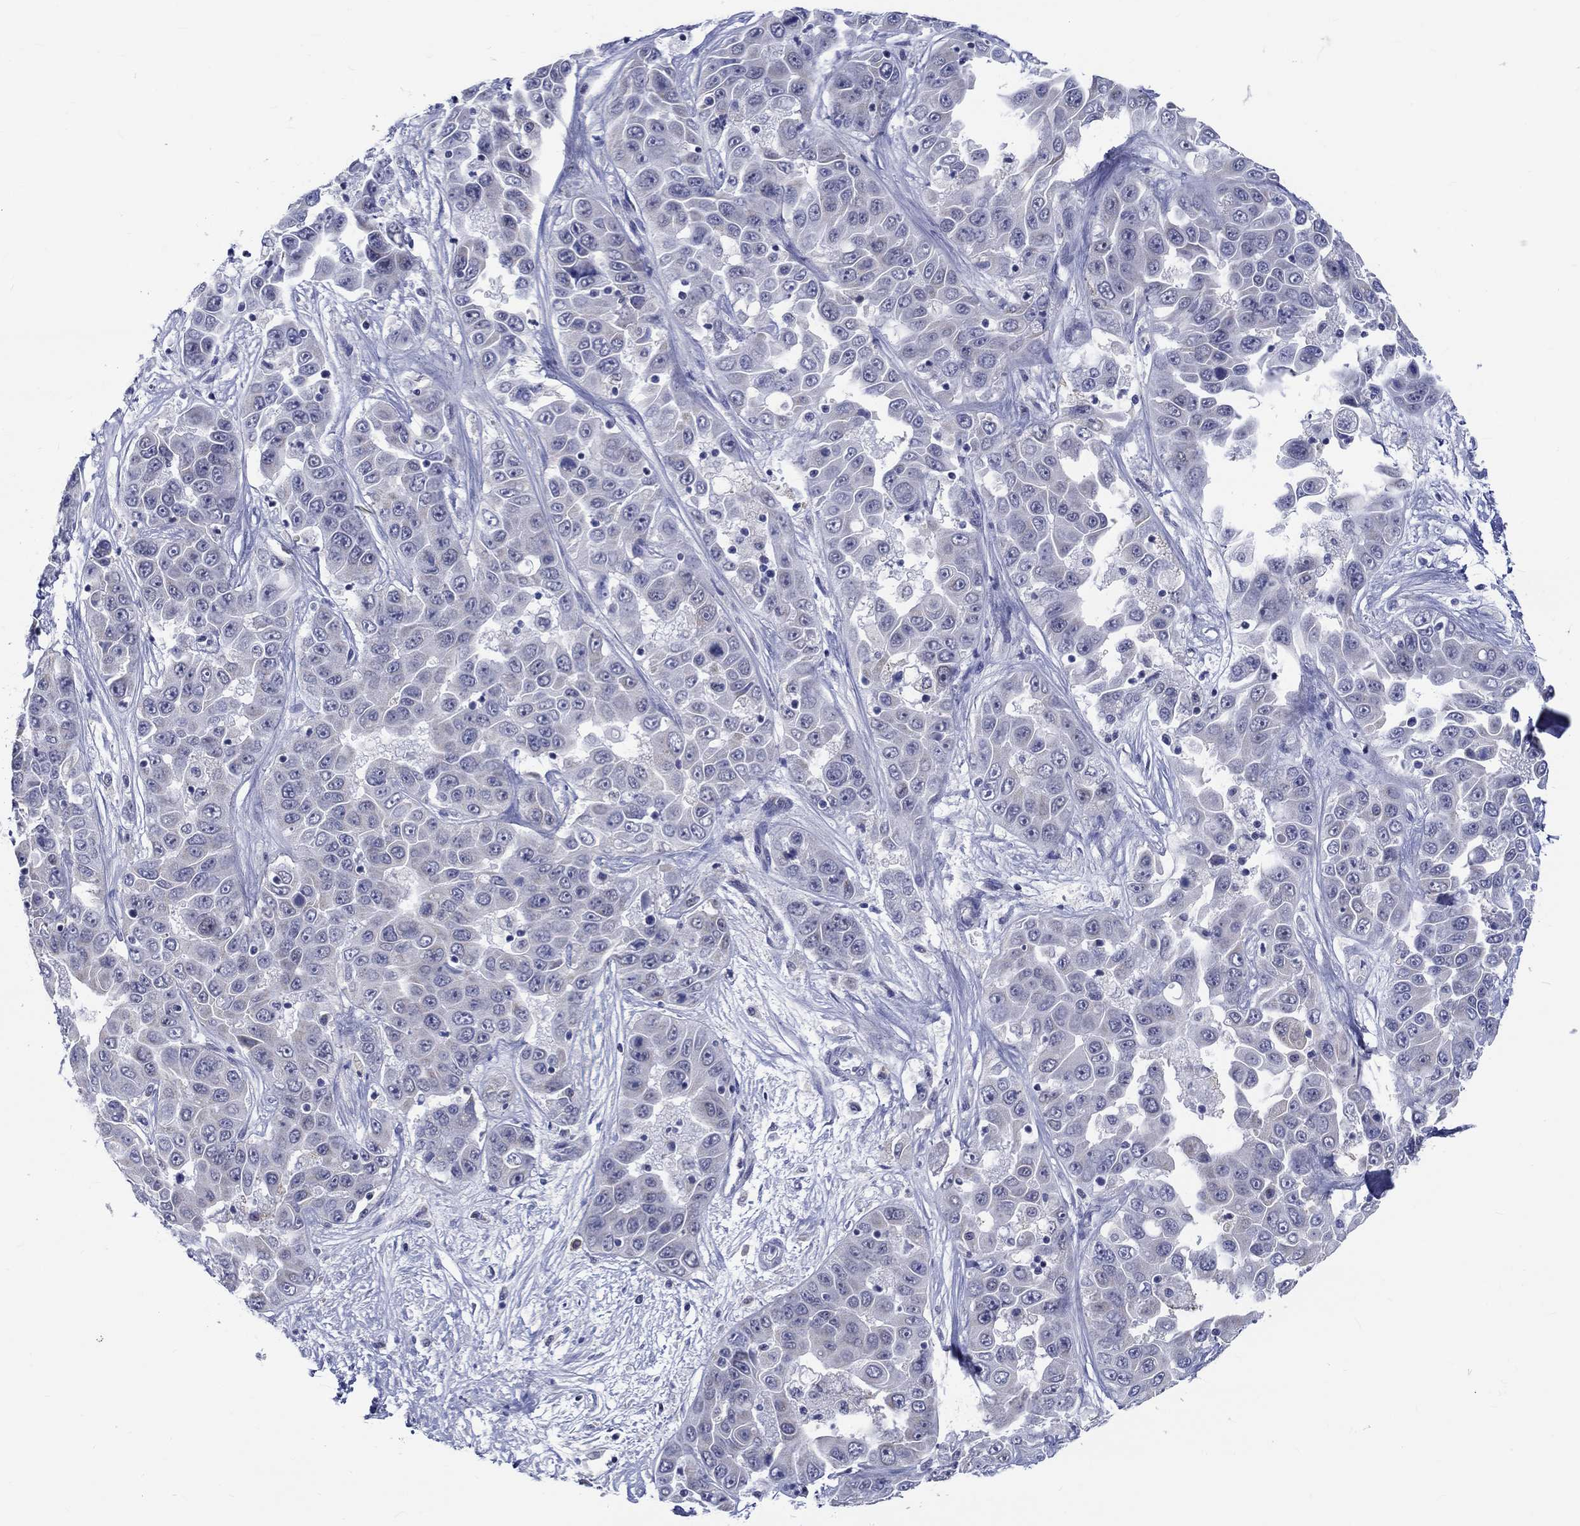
{"staining": {"intensity": "negative", "quantity": "none", "location": "none"}, "tissue": "liver cancer", "cell_type": "Tumor cells", "image_type": "cancer", "snomed": [{"axis": "morphology", "description": "Cholangiocarcinoma"}, {"axis": "topography", "description": "Liver"}], "caption": "Histopathology image shows no significant protein staining in tumor cells of cholangiocarcinoma (liver). Brightfield microscopy of immunohistochemistry (IHC) stained with DAB (brown) and hematoxylin (blue), captured at high magnification.", "gene": "ST6GALNAC1", "patient": {"sex": "female", "age": 52}}